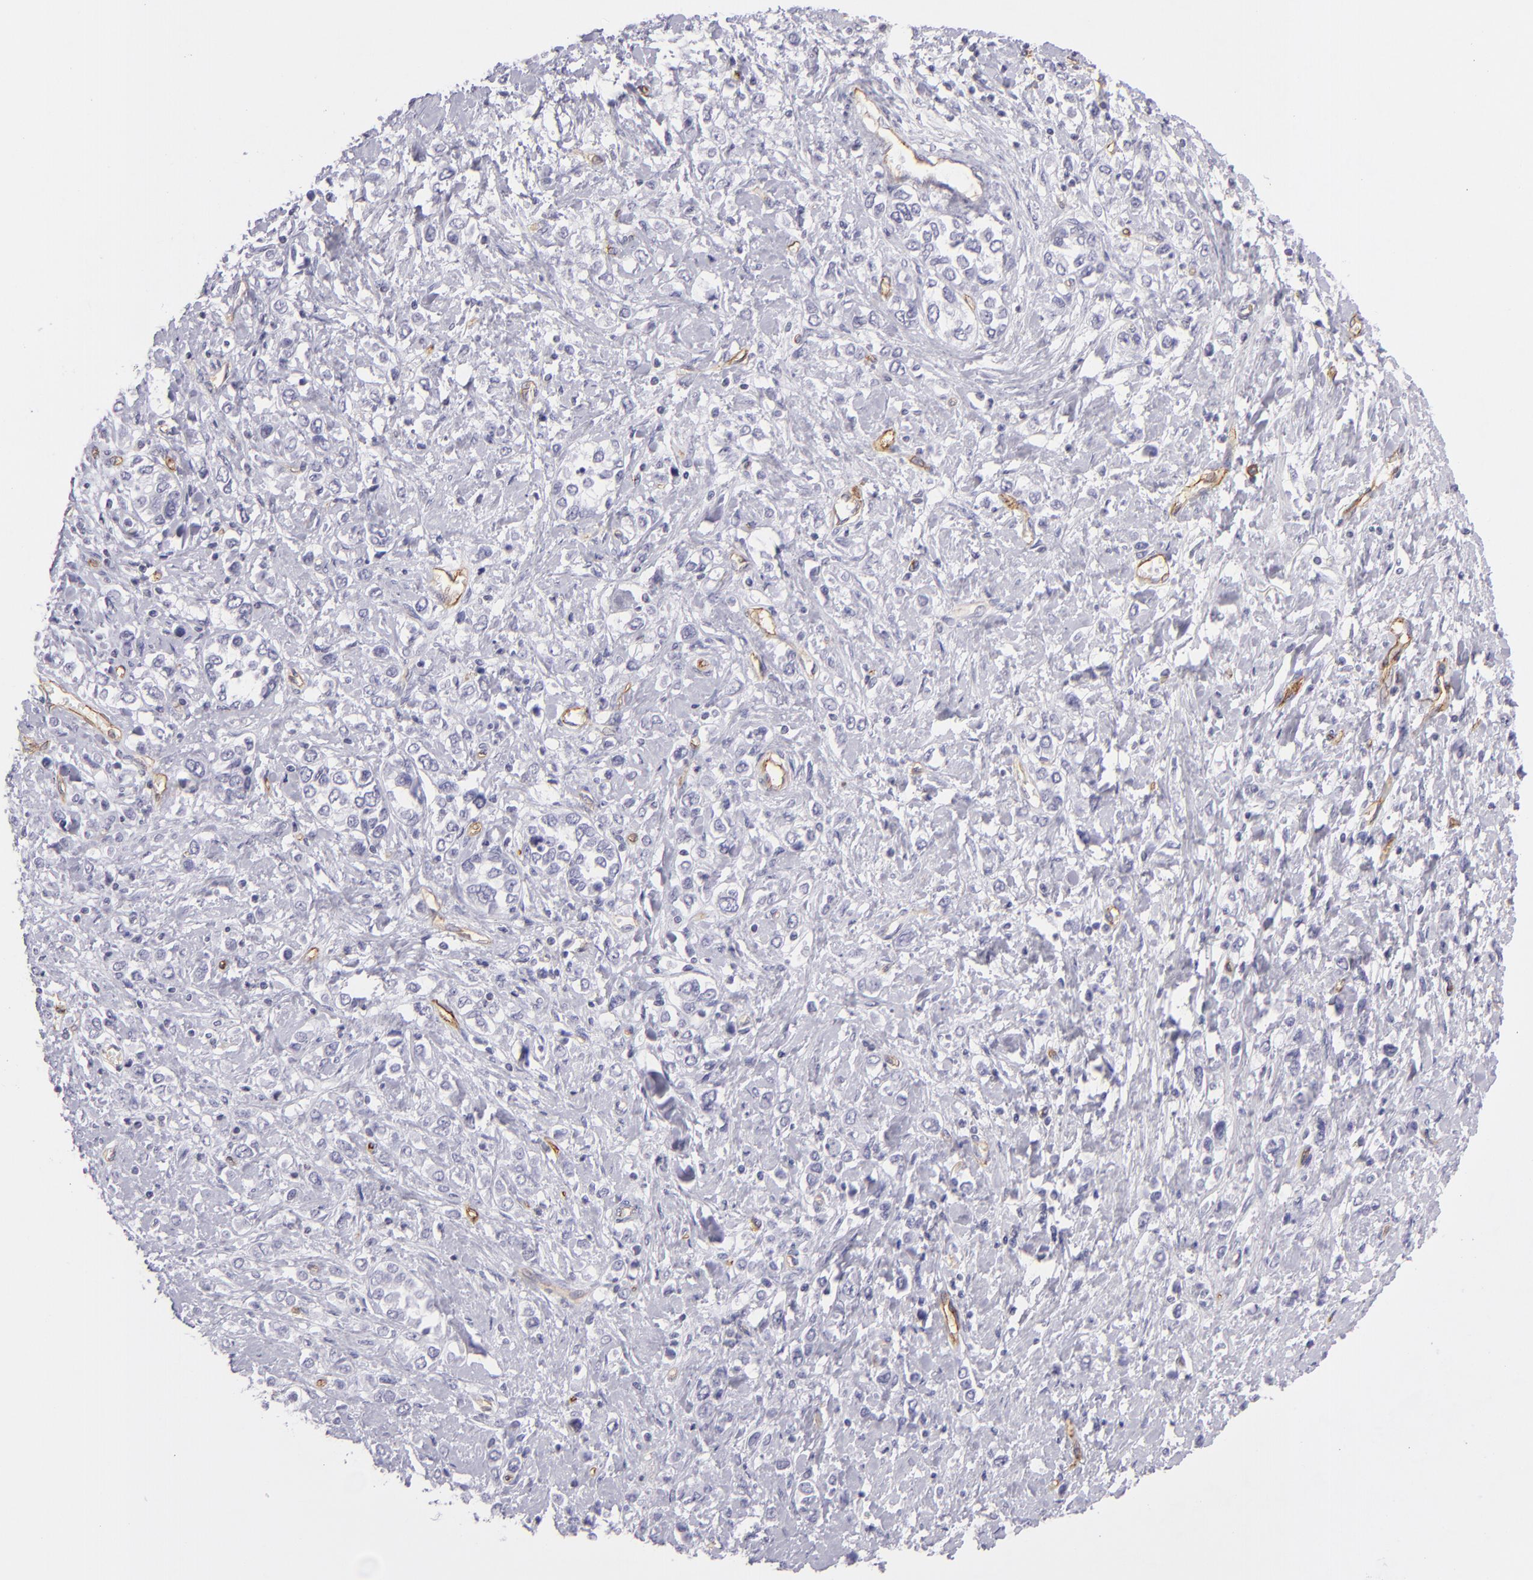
{"staining": {"intensity": "negative", "quantity": "none", "location": "none"}, "tissue": "stomach cancer", "cell_type": "Tumor cells", "image_type": "cancer", "snomed": [{"axis": "morphology", "description": "Adenocarcinoma, NOS"}, {"axis": "topography", "description": "Stomach, upper"}], "caption": "IHC histopathology image of stomach adenocarcinoma stained for a protein (brown), which reveals no expression in tumor cells.", "gene": "THBD", "patient": {"sex": "male", "age": 76}}